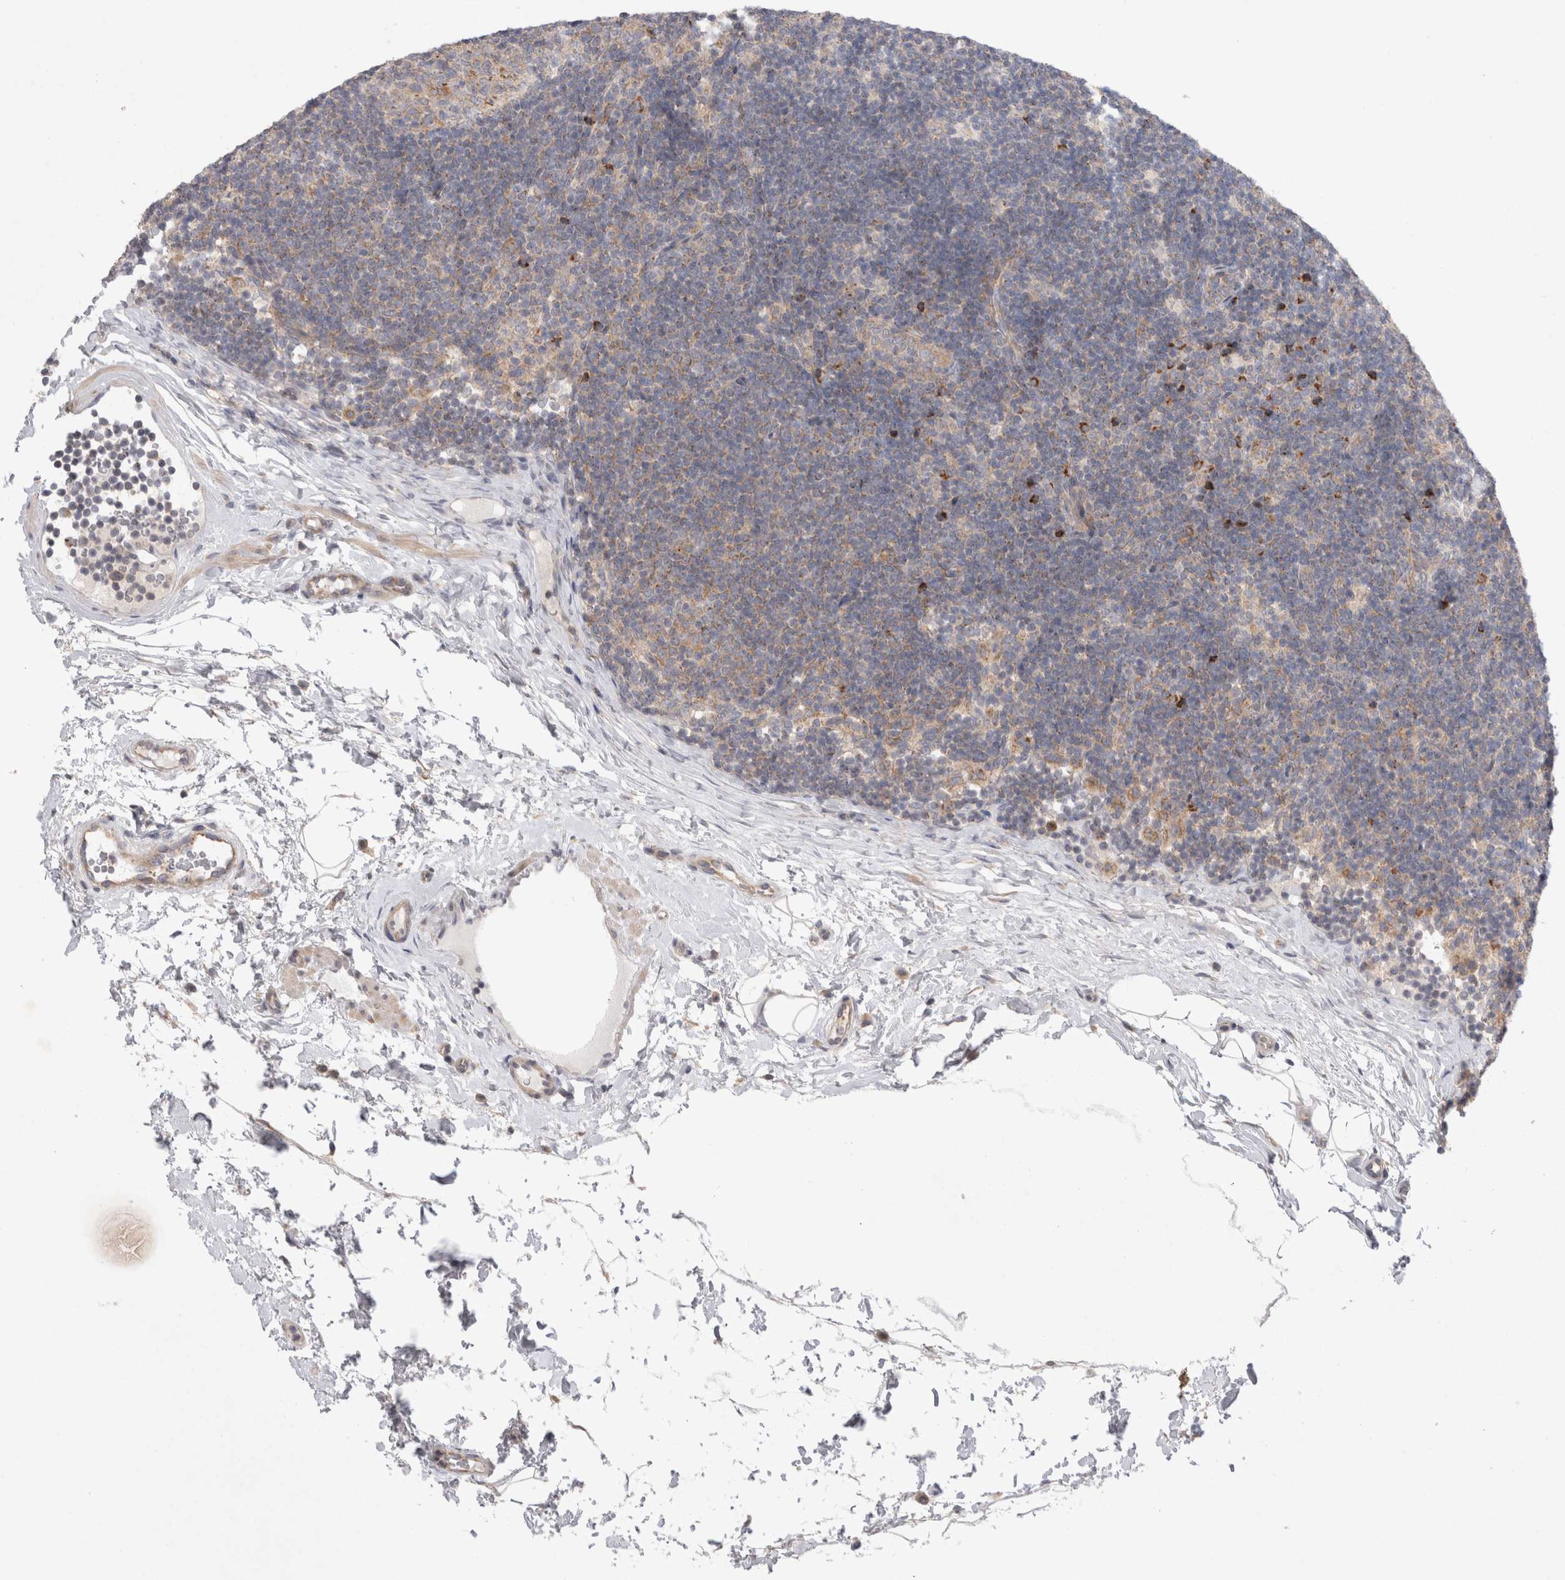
{"staining": {"intensity": "weak", "quantity": "<25%", "location": "cytoplasmic/membranous"}, "tissue": "lymph node", "cell_type": "Germinal center cells", "image_type": "normal", "snomed": [{"axis": "morphology", "description": "Normal tissue, NOS"}, {"axis": "topography", "description": "Lymph node"}], "caption": "The histopathology image demonstrates no significant positivity in germinal center cells of lymph node. (DAB (3,3'-diaminobenzidine) IHC visualized using brightfield microscopy, high magnification).", "gene": "NPC1", "patient": {"sex": "female", "age": 22}}